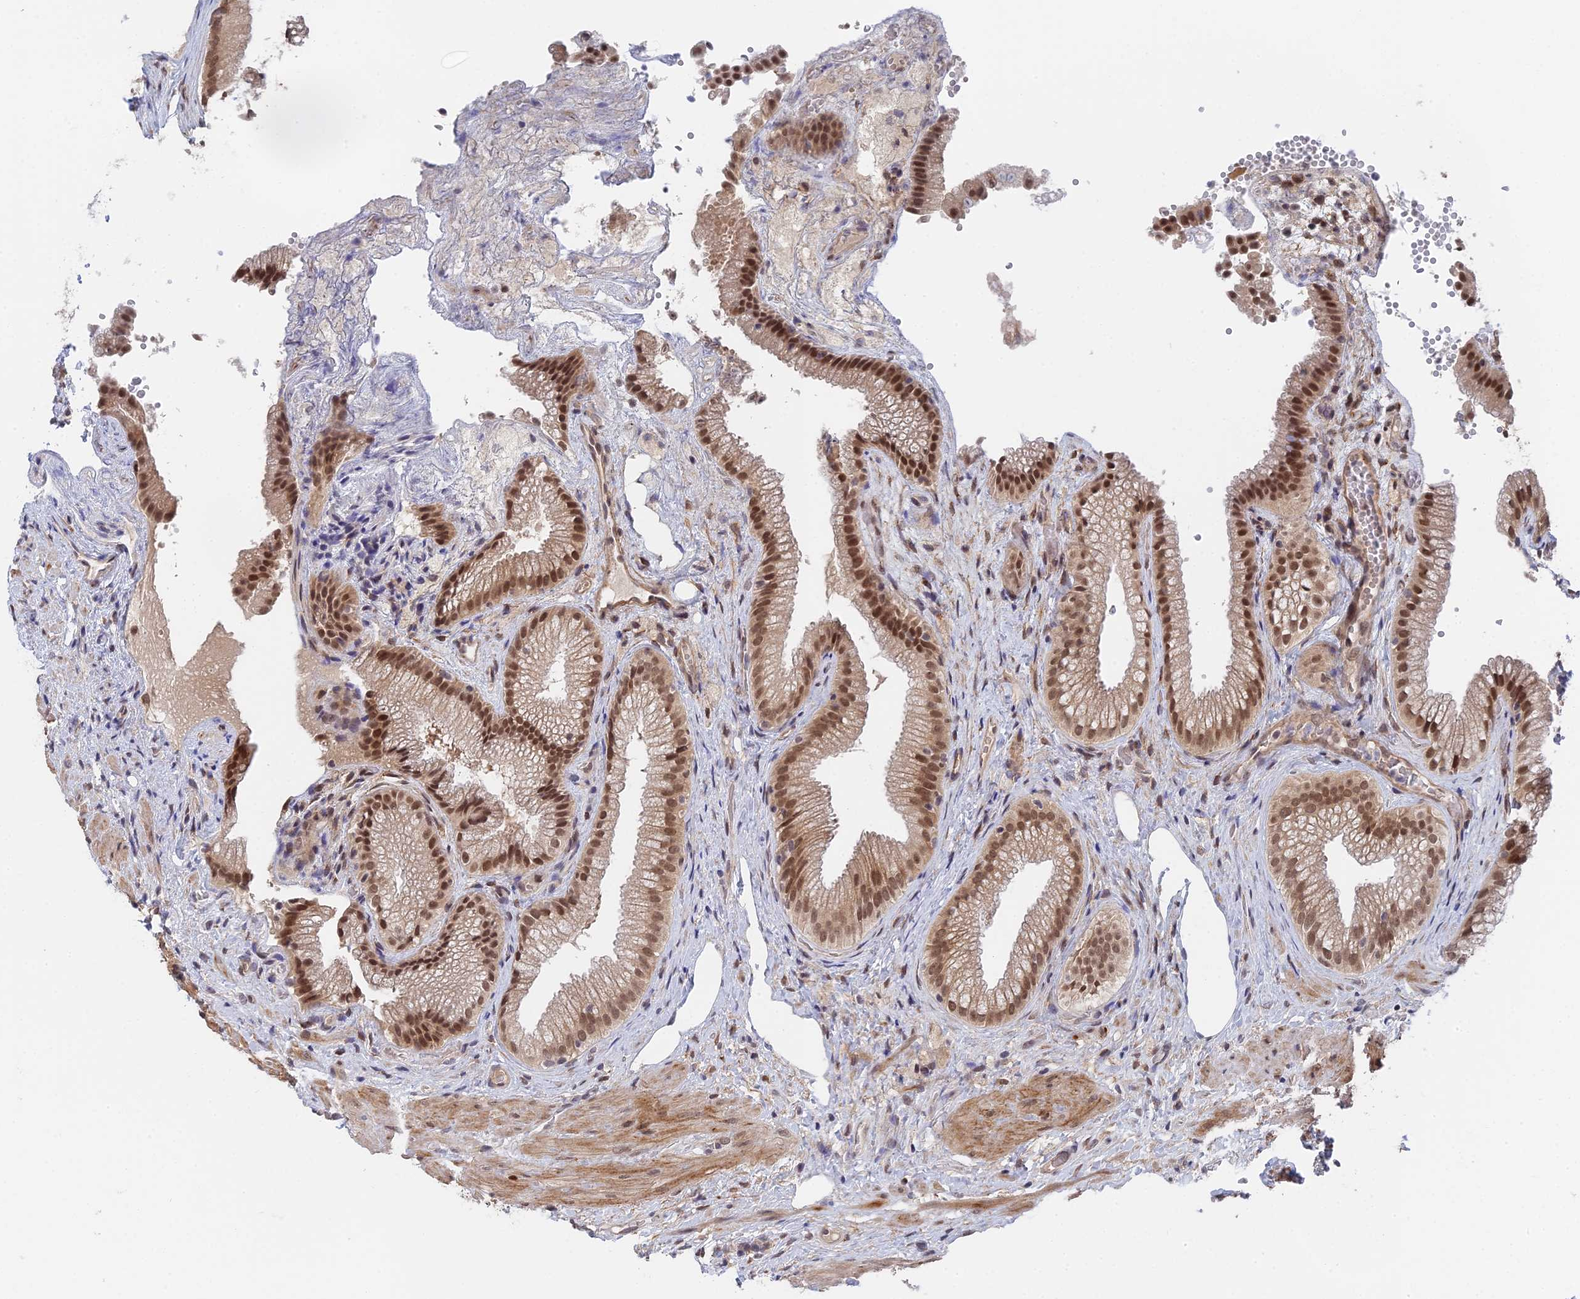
{"staining": {"intensity": "moderate", "quantity": ">75%", "location": "nuclear"}, "tissue": "gallbladder", "cell_type": "Glandular cells", "image_type": "normal", "snomed": [{"axis": "morphology", "description": "Normal tissue, NOS"}, {"axis": "morphology", "description": "Inflammation, NOS"}, {"axis": "topography", "description": "Gallbladder"}], "caption": "IHC micrograph of benign gallbladder stained for a protein (brown), which demonstrates medium levels of moderate nuclear expression in approximately >75% of glandular cells.", "gene": "CCDC85A", "patient": {"sex": "male", "age": 51}}